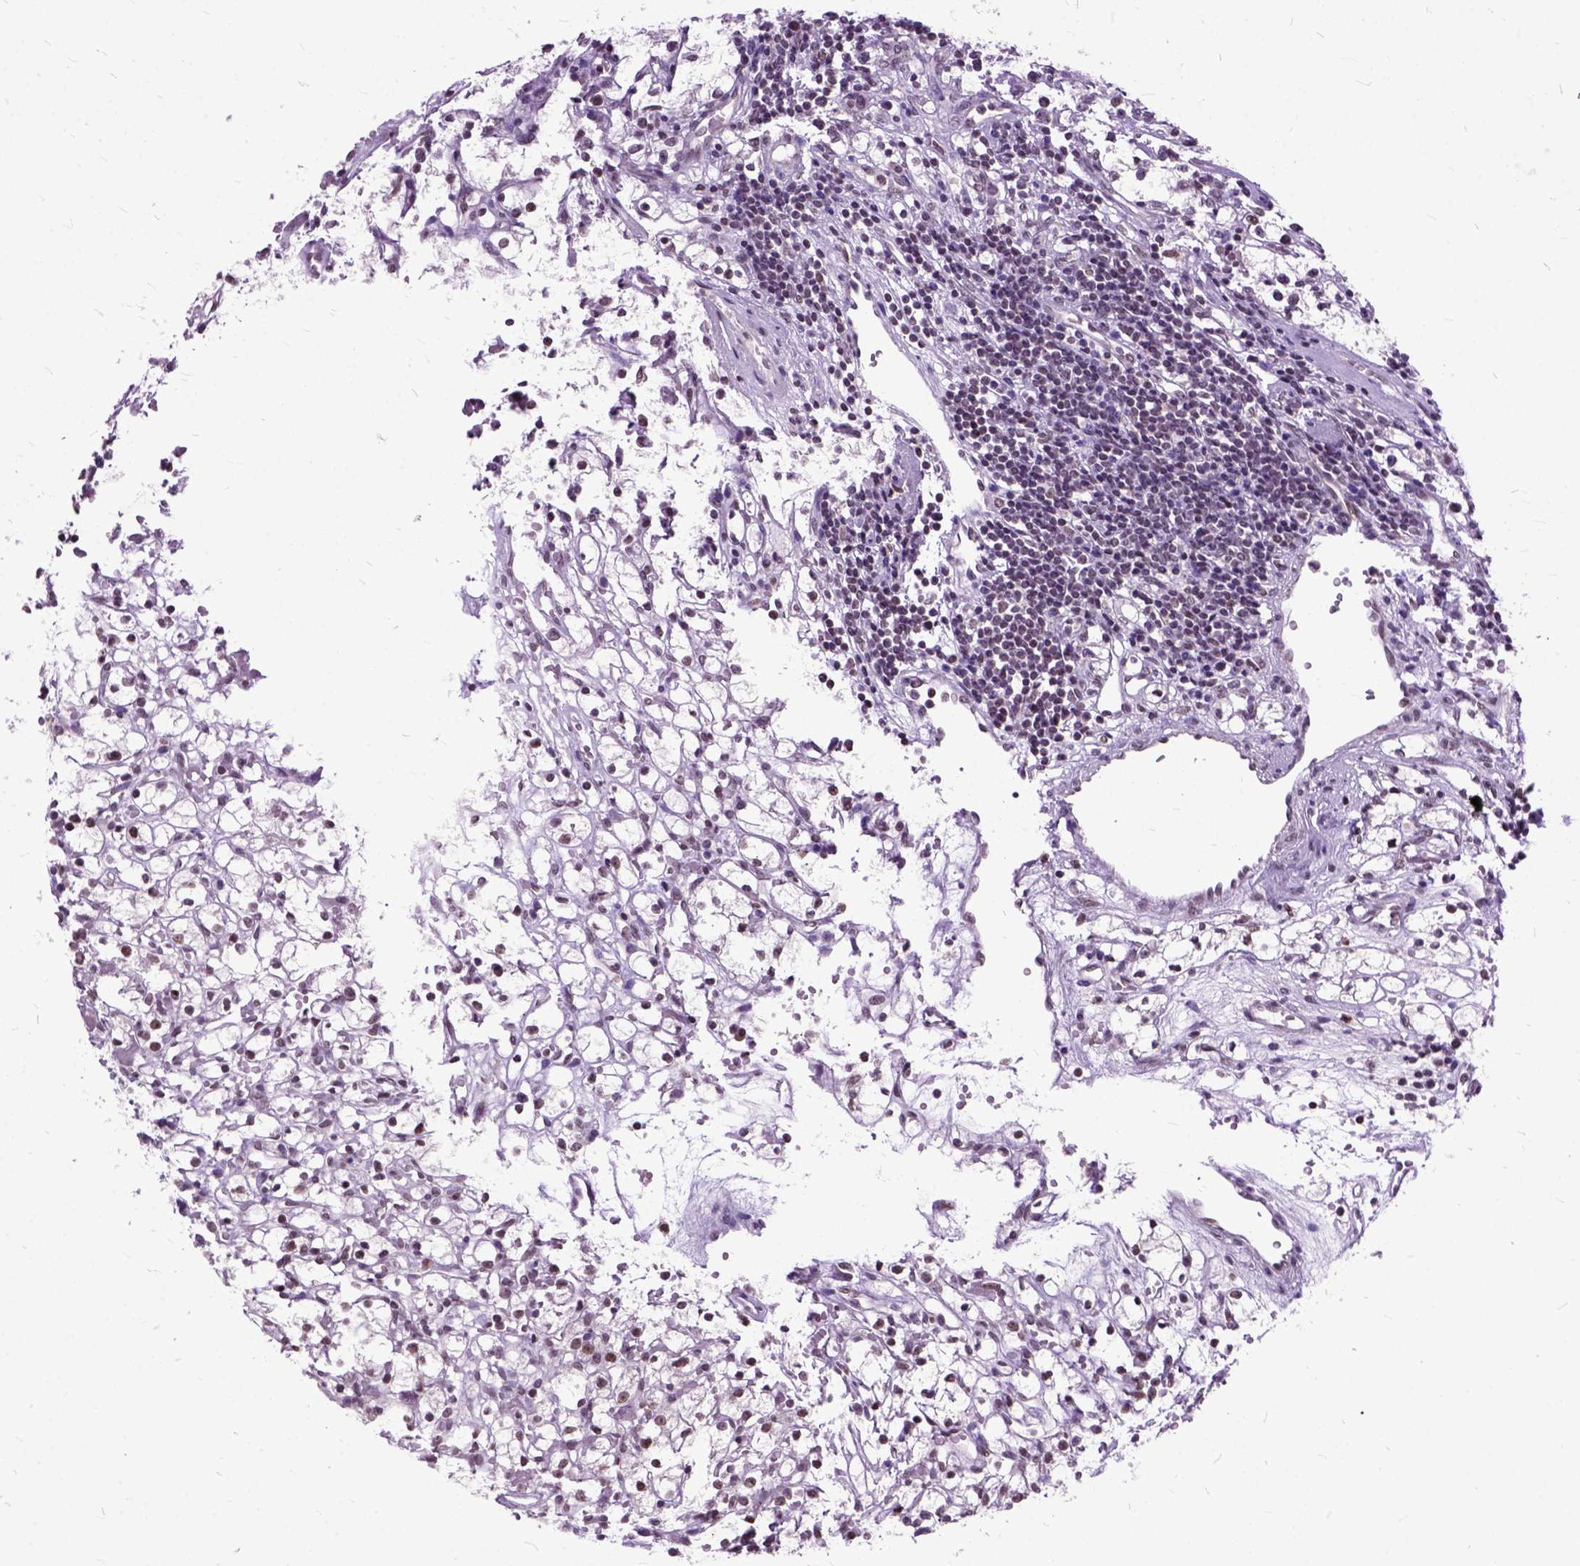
{"staining": {"intensity": "moderate", "quantity": "25%-75%", "location": "nuclear"}, "tissue": "renal cancer", "cell_type": "Tumor cells", "image_type": "cancer", "snomed": [{"axis": "morphology", "description": "Adenocarcinoma, NOS"}, {"axis": "topography", "description": "Kidney"}], "caption": "Adenocarcinoma (renal) was stained to show a protein in brown. There is medium levels of moderate nuclear positivity in approximately 25%-75% of tumor cells.", "gene": "ORC5", "patient": {"sex": "female", "age": 59}}